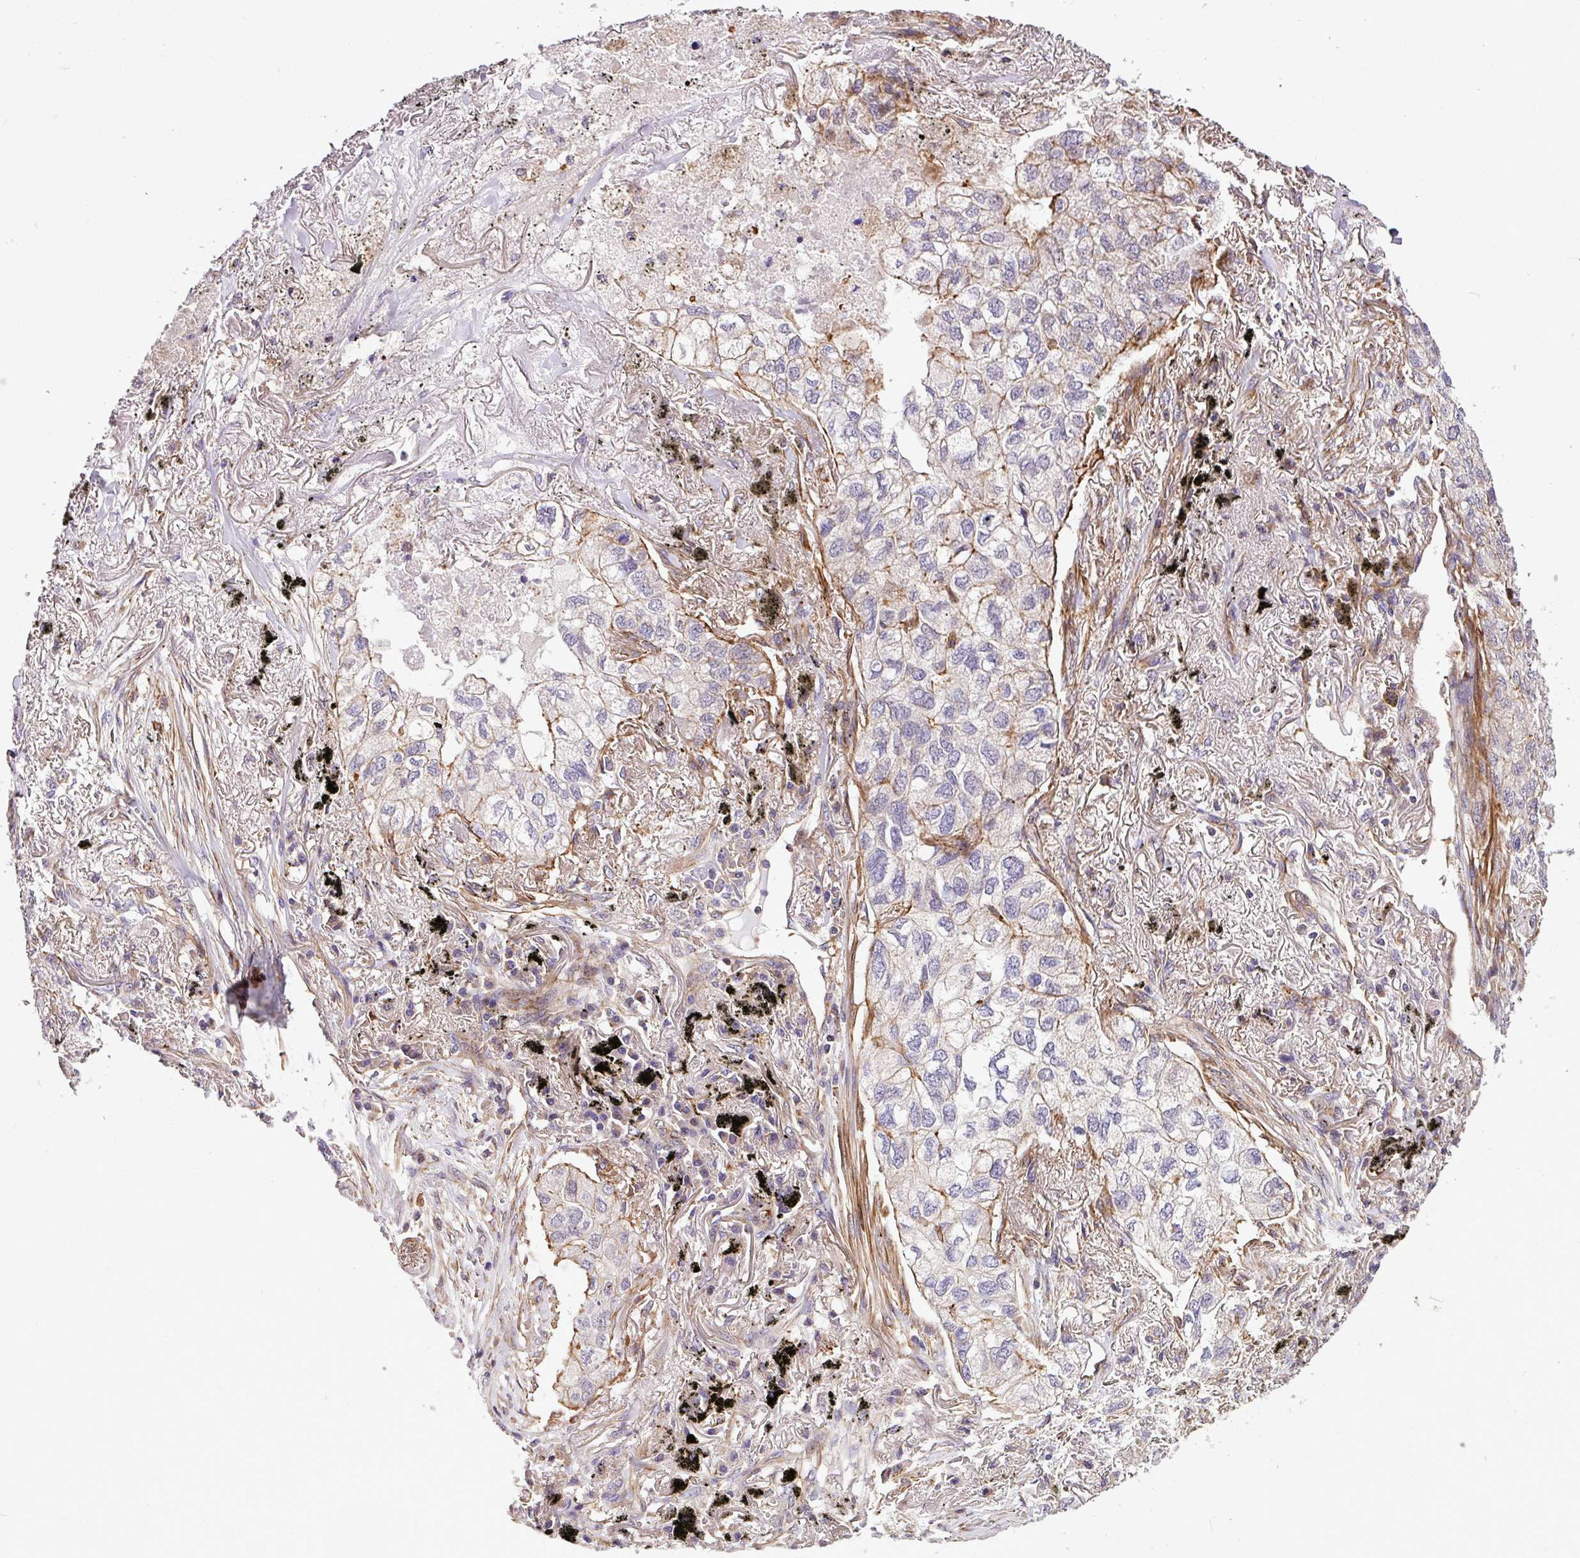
{"staining": {"intensity": "moderate", "quantity": "<25%", "location": "cytoplasmic/membranous"}, "tissue": "lung cancer", "cell_type": "Tumor cells", "image_type": "cancer", "snomed": [{"axis": "morphology", "description": "Adenocarcinoma, NOS"}, {"axis": "topography", "description": "Lung"}], "caption": "Lung adenocarcinoma stained for a protein (brown) reveals moderate cytoplasmic/membranous positive positivity in about <25% of tumor cells.", "gene": "CASS4", "patient": {"sex": "male", "age": 65}}